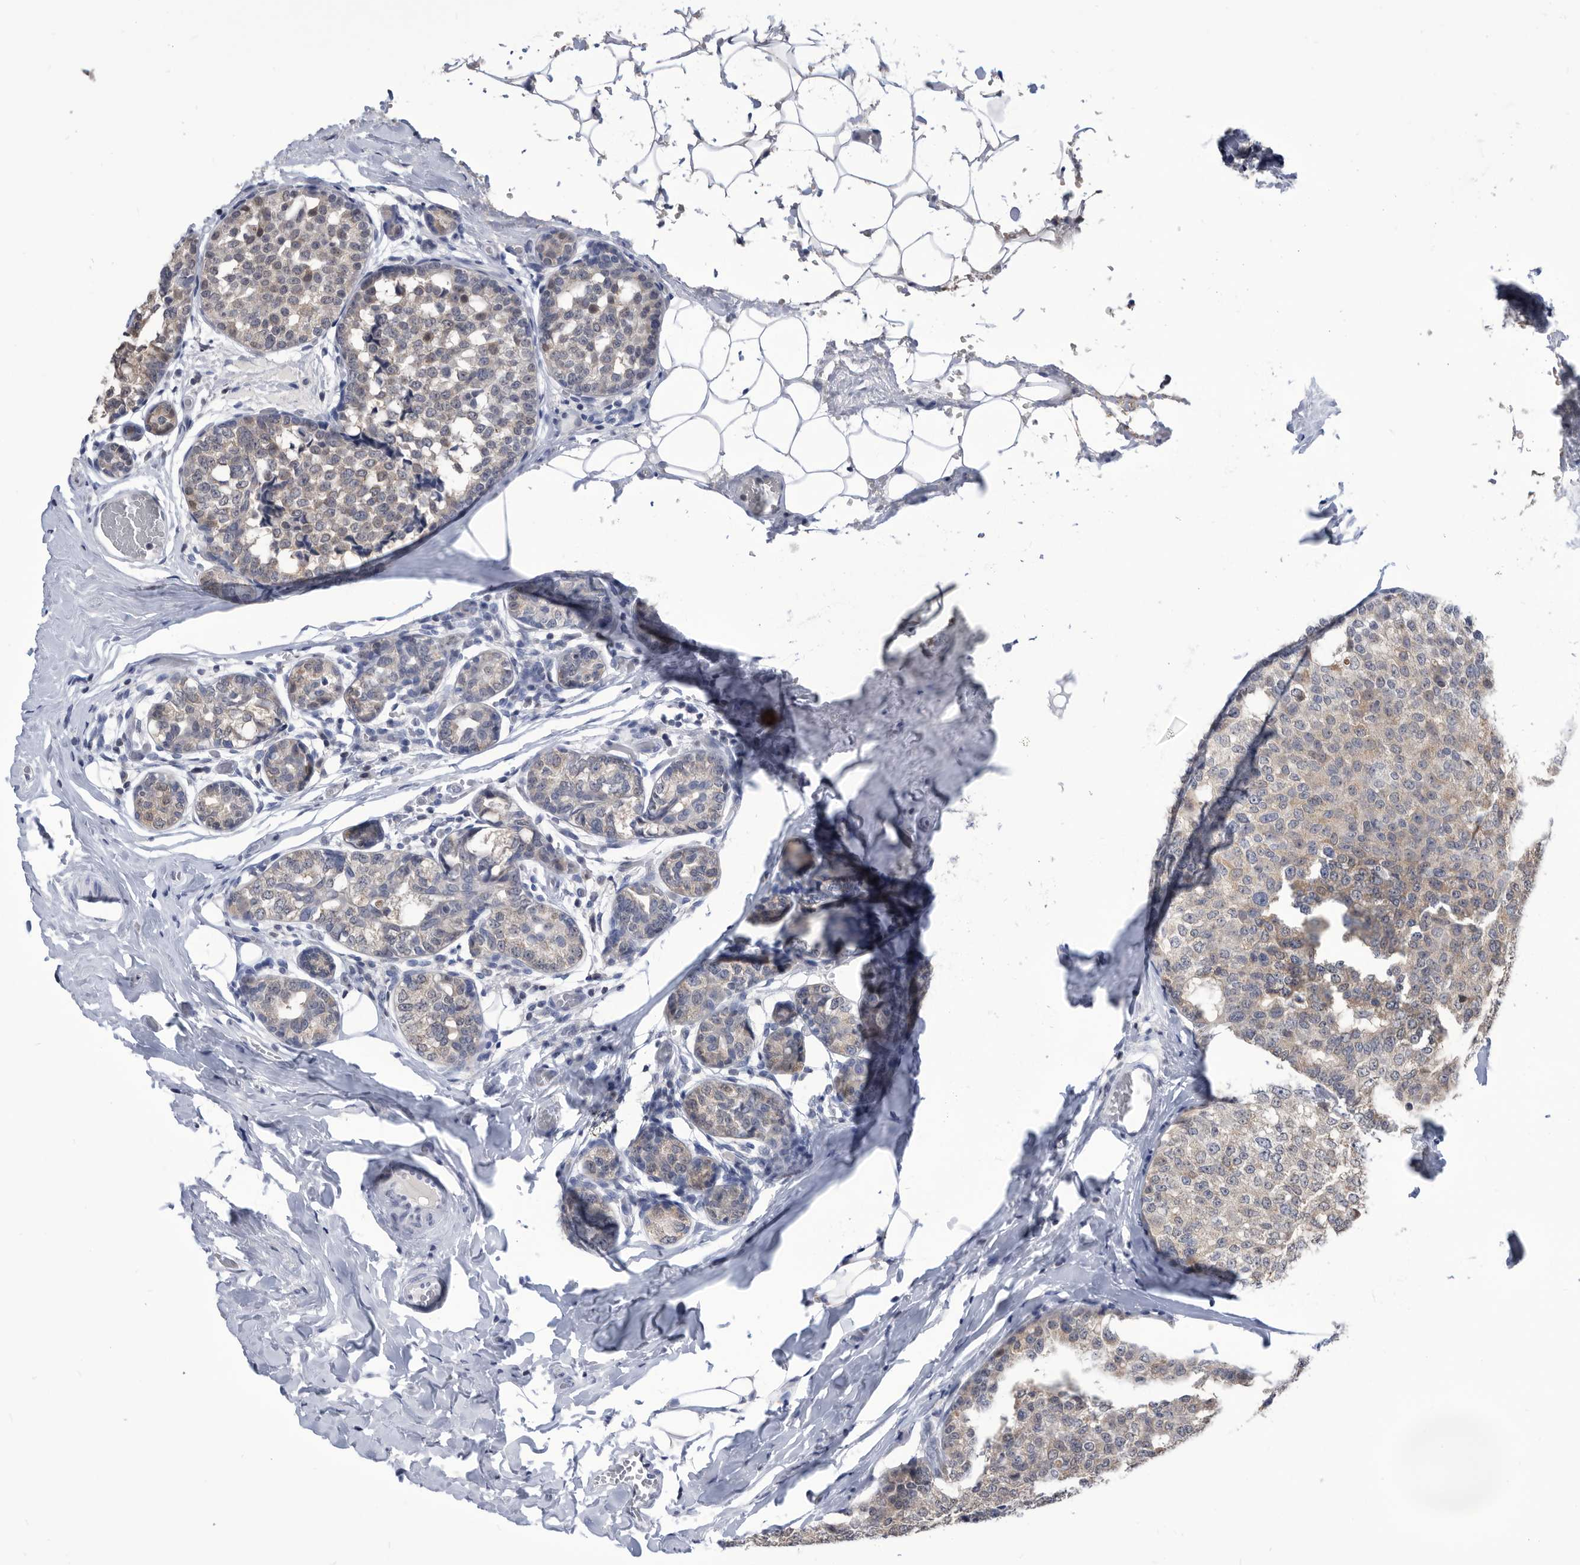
{"staining": {"intensity": "weak", "quantity": "25%-75%", "location": "cytoplasmic/membranous"}, "tissue": "breast cancer", "cell_type": "Tumor cells", "image_type": "cancer", "snomed": [{"axis": "morphology", "description": "Normal tissue, NOS"}, {"axis": "morphology", "description": "Duct carcinoma"}, {"axis": "topography", "description": "Breast"}], "caption": "Human breast cancer (infiltrating ductal carcinoma) stained with a protein marker reveals weak staining in tumor cells.", "gene": "TSTD1", "patient": {"sex": "female", "age": 43}}